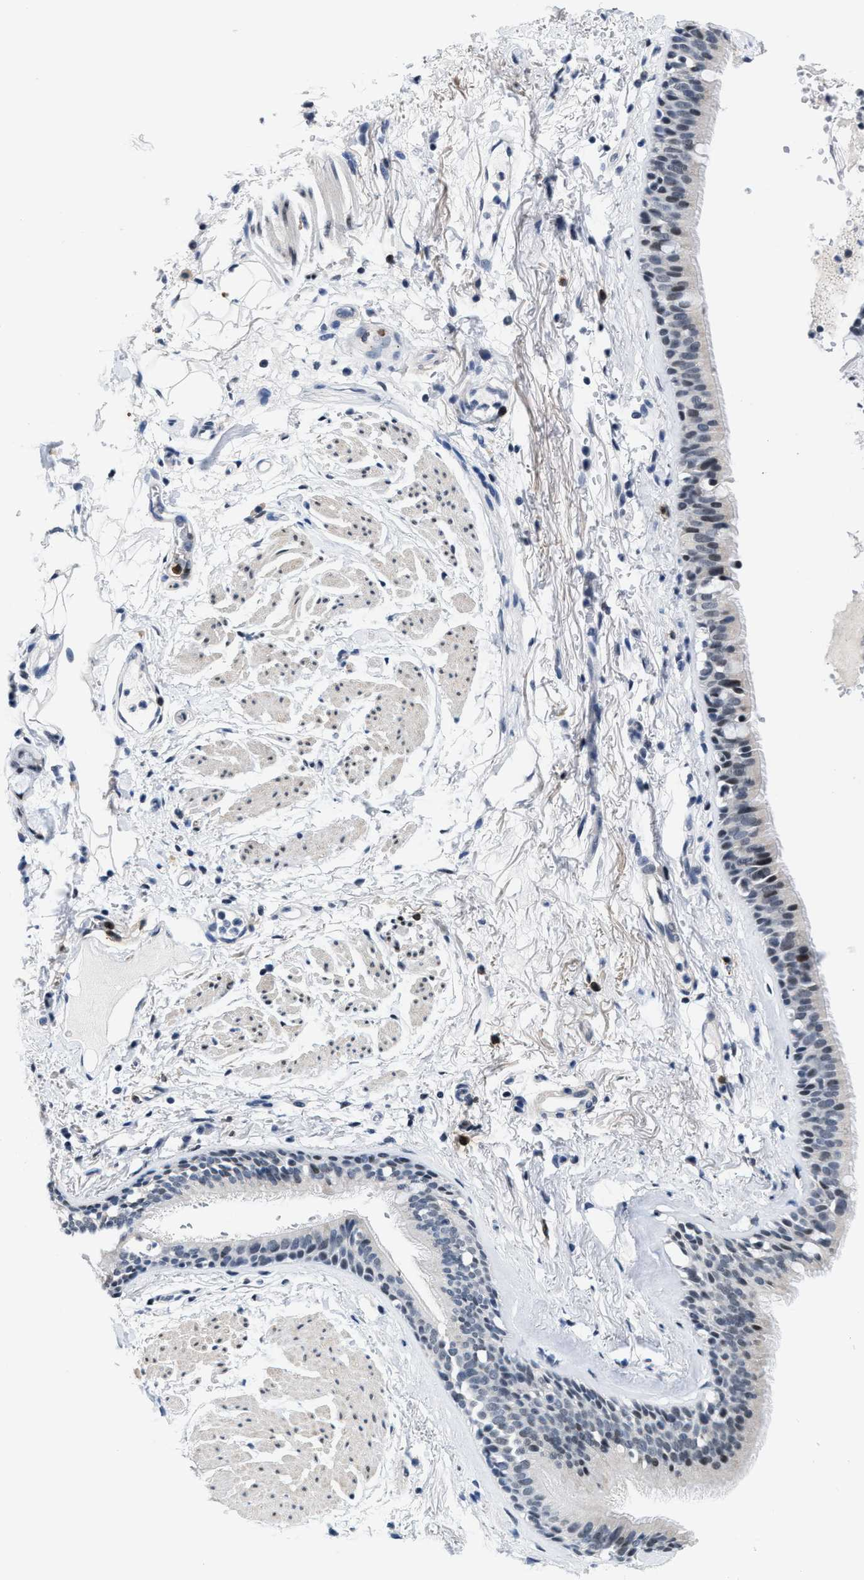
{"staining": {"intensity": "weak", "quantity": "25%-75%", "location": "nuclear"}, "tissue": "bronchus", "cell_type": "Respiratory epithelial cells", "image_type": "normal", "snomed": [{"axis": "morphology", "description": "Normal tissue, NOS"}, {"axis": "topography", "description": "Cartilage tissue"}], "caption": "Immunohistochemical staining of unremarkable human bronchus shows 25%-75% levels of weak nuclear protein expression in about 25%-75% of respiratory epithelial cells. (Stains: DAB in brown, nuclei in blue, Microscopy: brightfield microscopy at high magnification).", "gene": "SETD1B", "patient": {"sex": "female", "age": 63}}